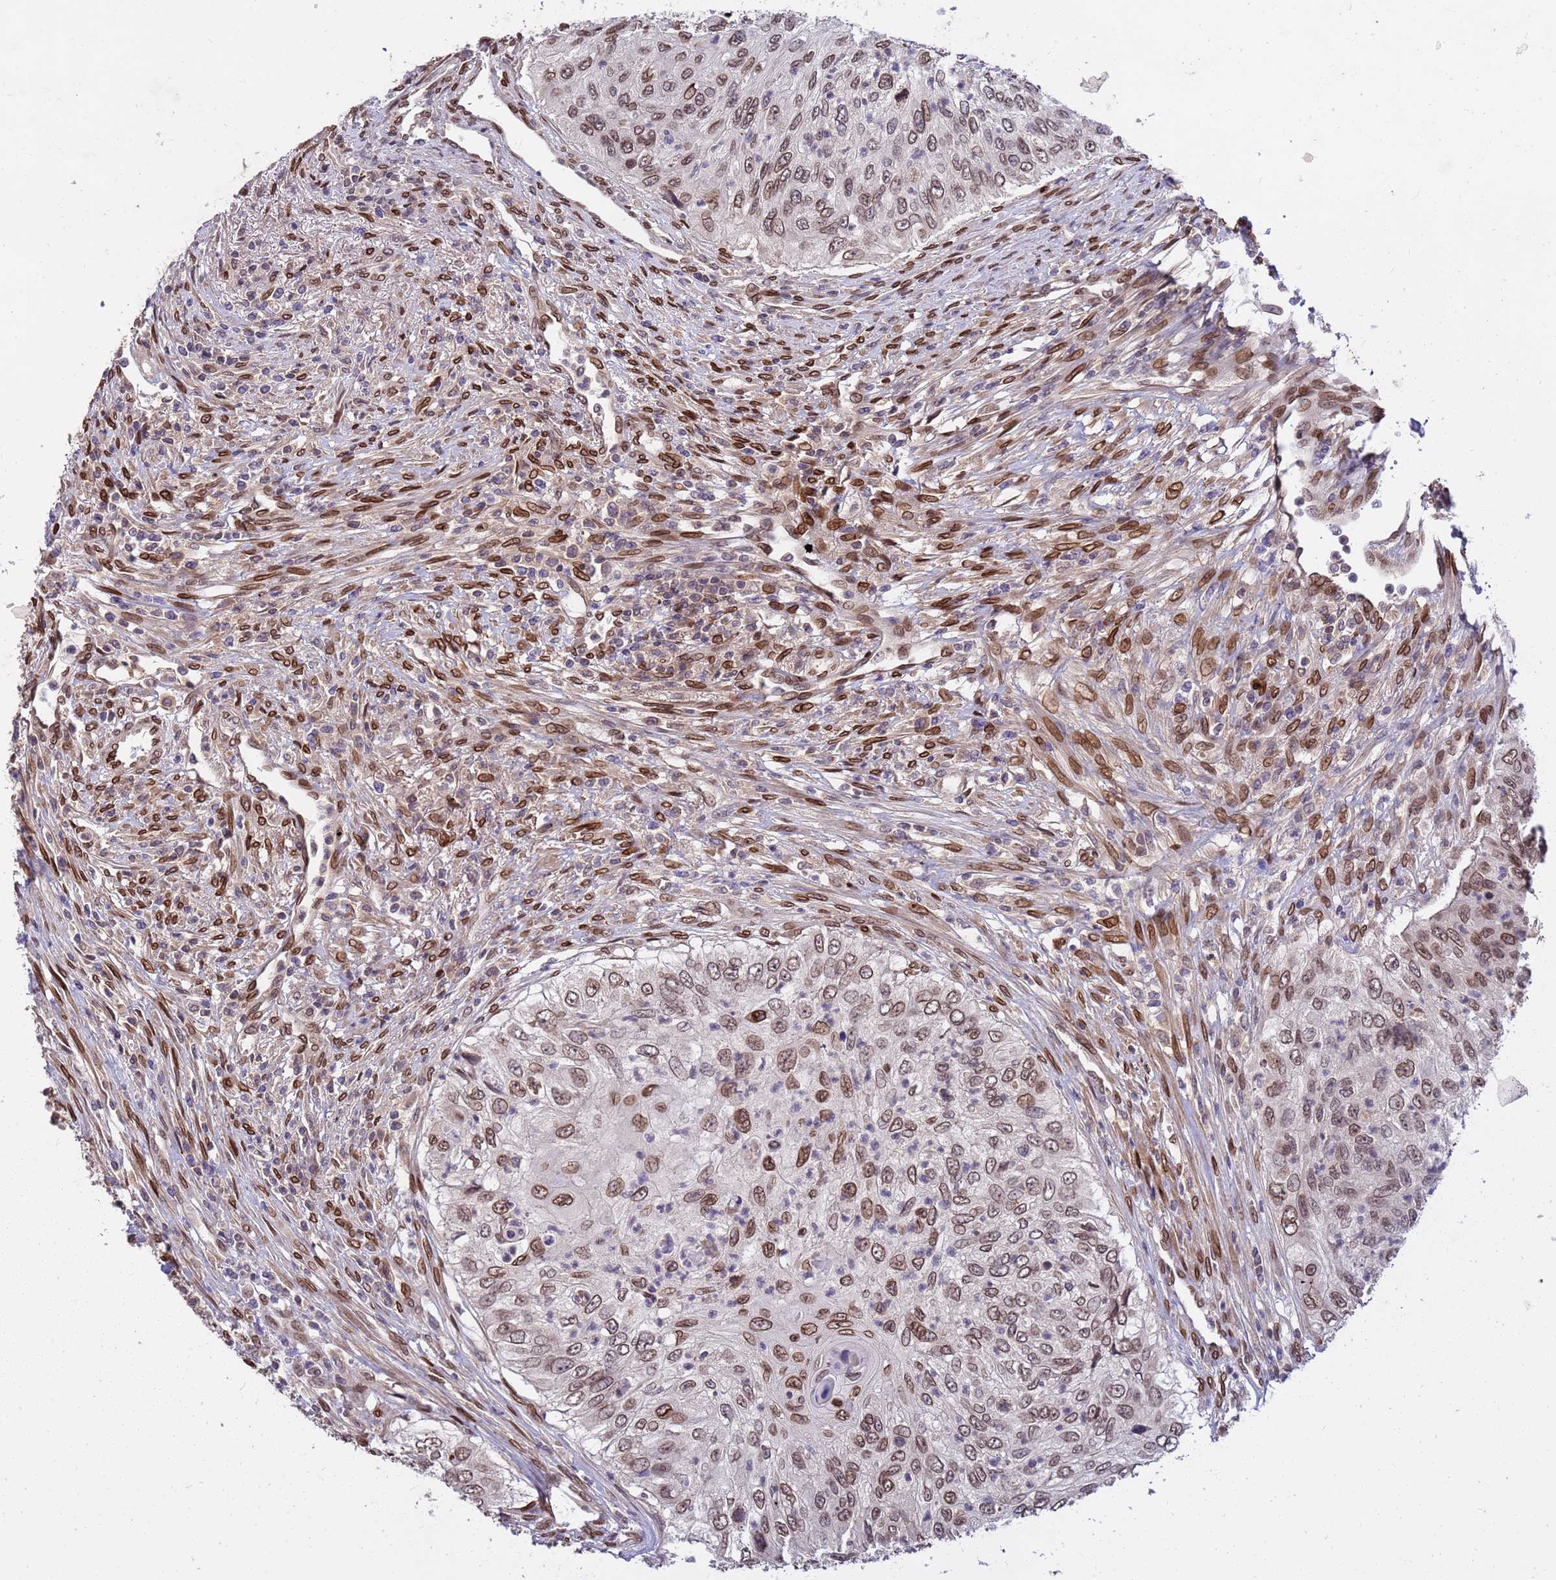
{"staining": {"intensity": "moderate", "quantity": ">75%", "location": "cytoplasmic/membranous,nuclear"}, "tissue": "urothelial cancer", "cell_type": "Tumor cells", "image_type": "cancer", "snomed": [{"axis": "morphology", "description": "Urothelial carcinoma, High grade"}, {"axis": "topography", "description": "Urinary bladder"}], "caption": "Tumor cells reveal medium levels of moderate cytoplasmic/membranous and nuclear expression in approximately >75% of cells in urothelial carcinoma (high-grade). (DAB IHC with brightfield microscopy, high magnification).", "gene": "GPR135", "patient": {"sex": "female", "age": 60}}